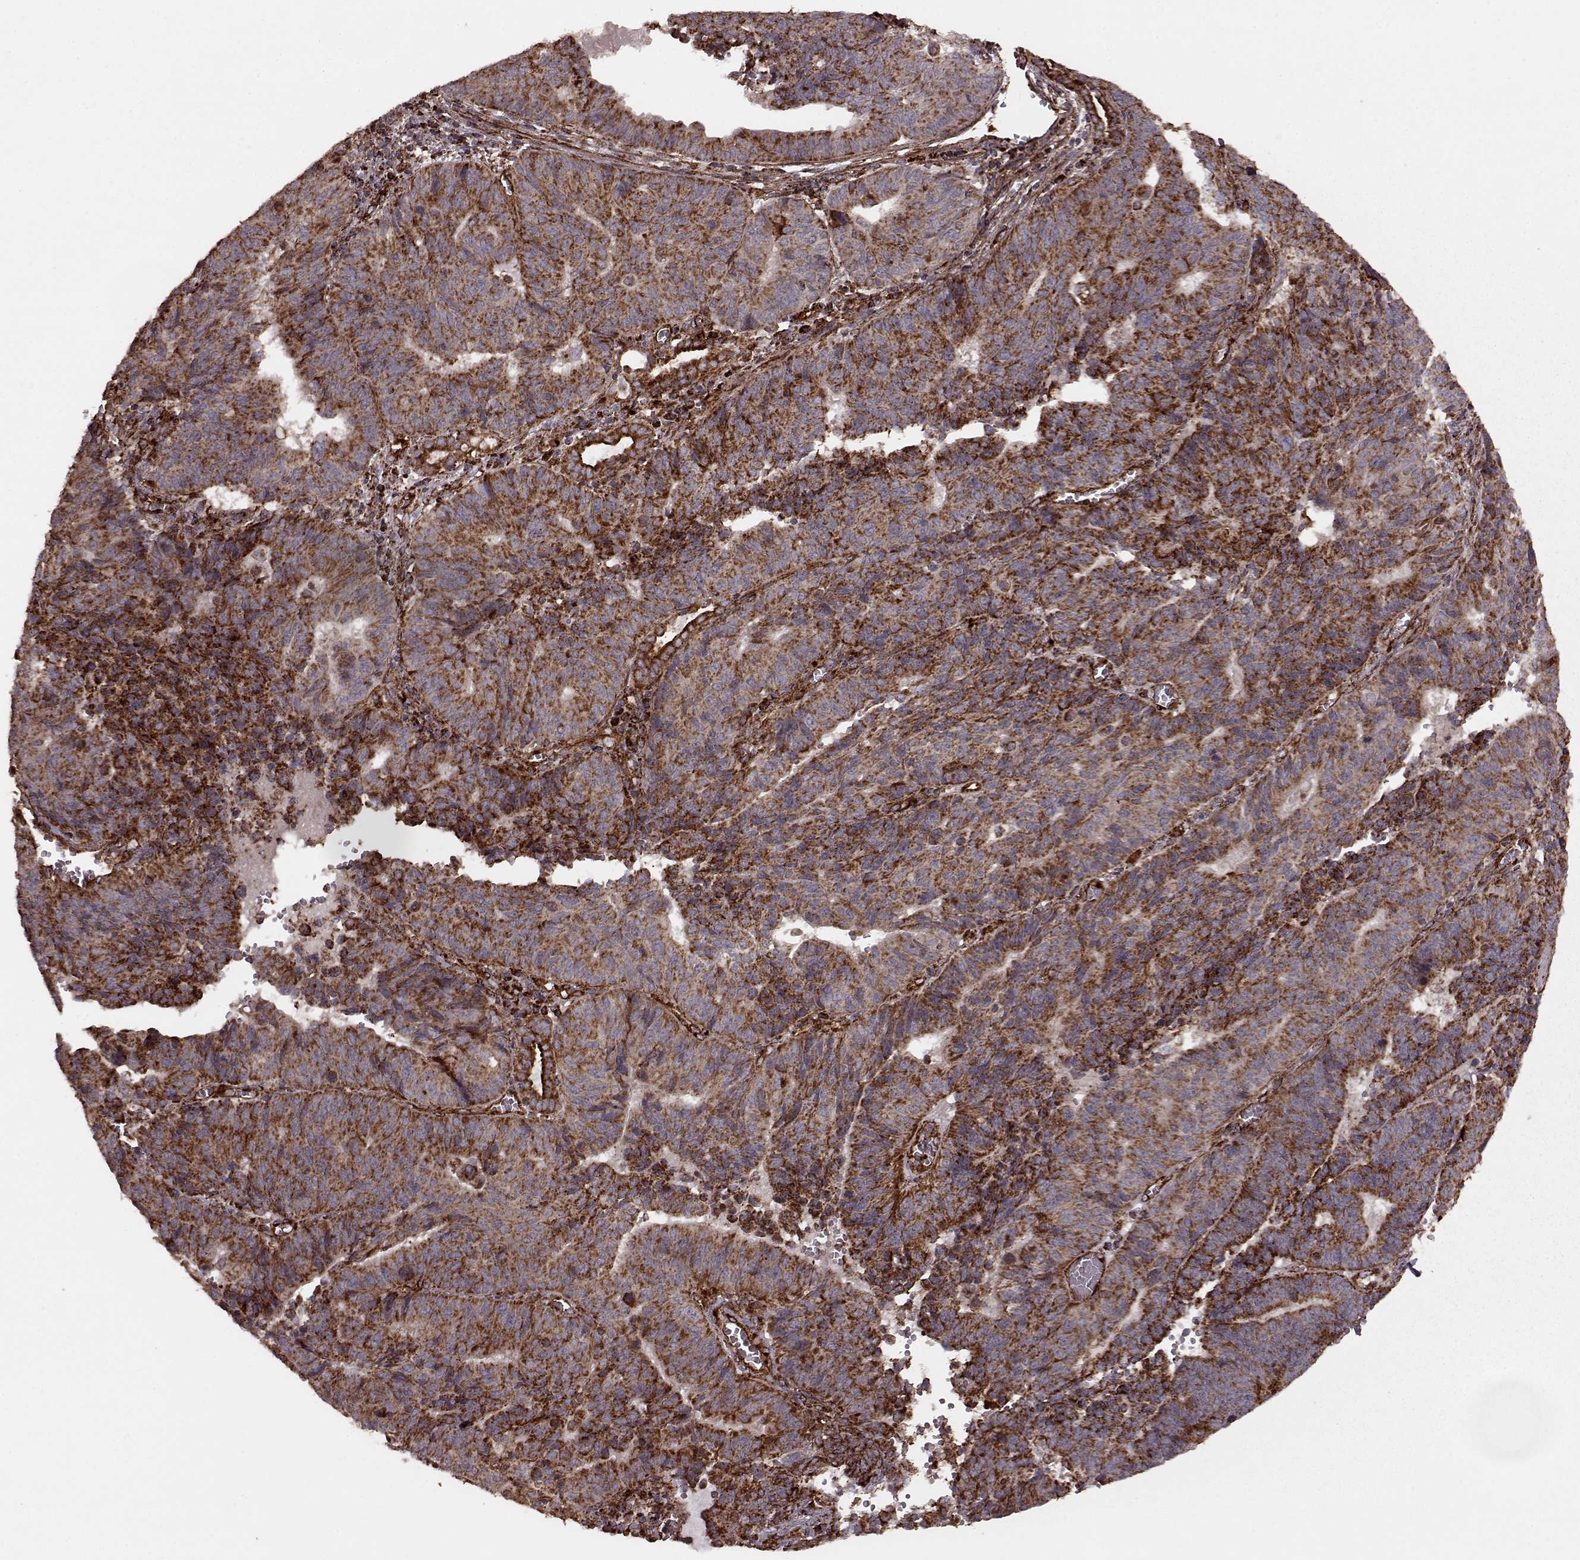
{"staining": {"intensity": "moderate", "quantity": ">75%", "location": "cytoplasmic/membranous"}, "tissue": "endometrial cancer", "cell_type": "Tumor cells", "image_type": "cancer", "snomed": [{"axis": "morphology", "description": "Adenocarcinoma, NOS"}, {"axis": "topography", "description": "Endometrium"}], "caption": "Human endometrial cancer (adenocarcinoma) stained with a protein marker exhibits moderate staining in tumor cells.", "gene": "FXN", "patient": {"sex": "female", "age": 65}}